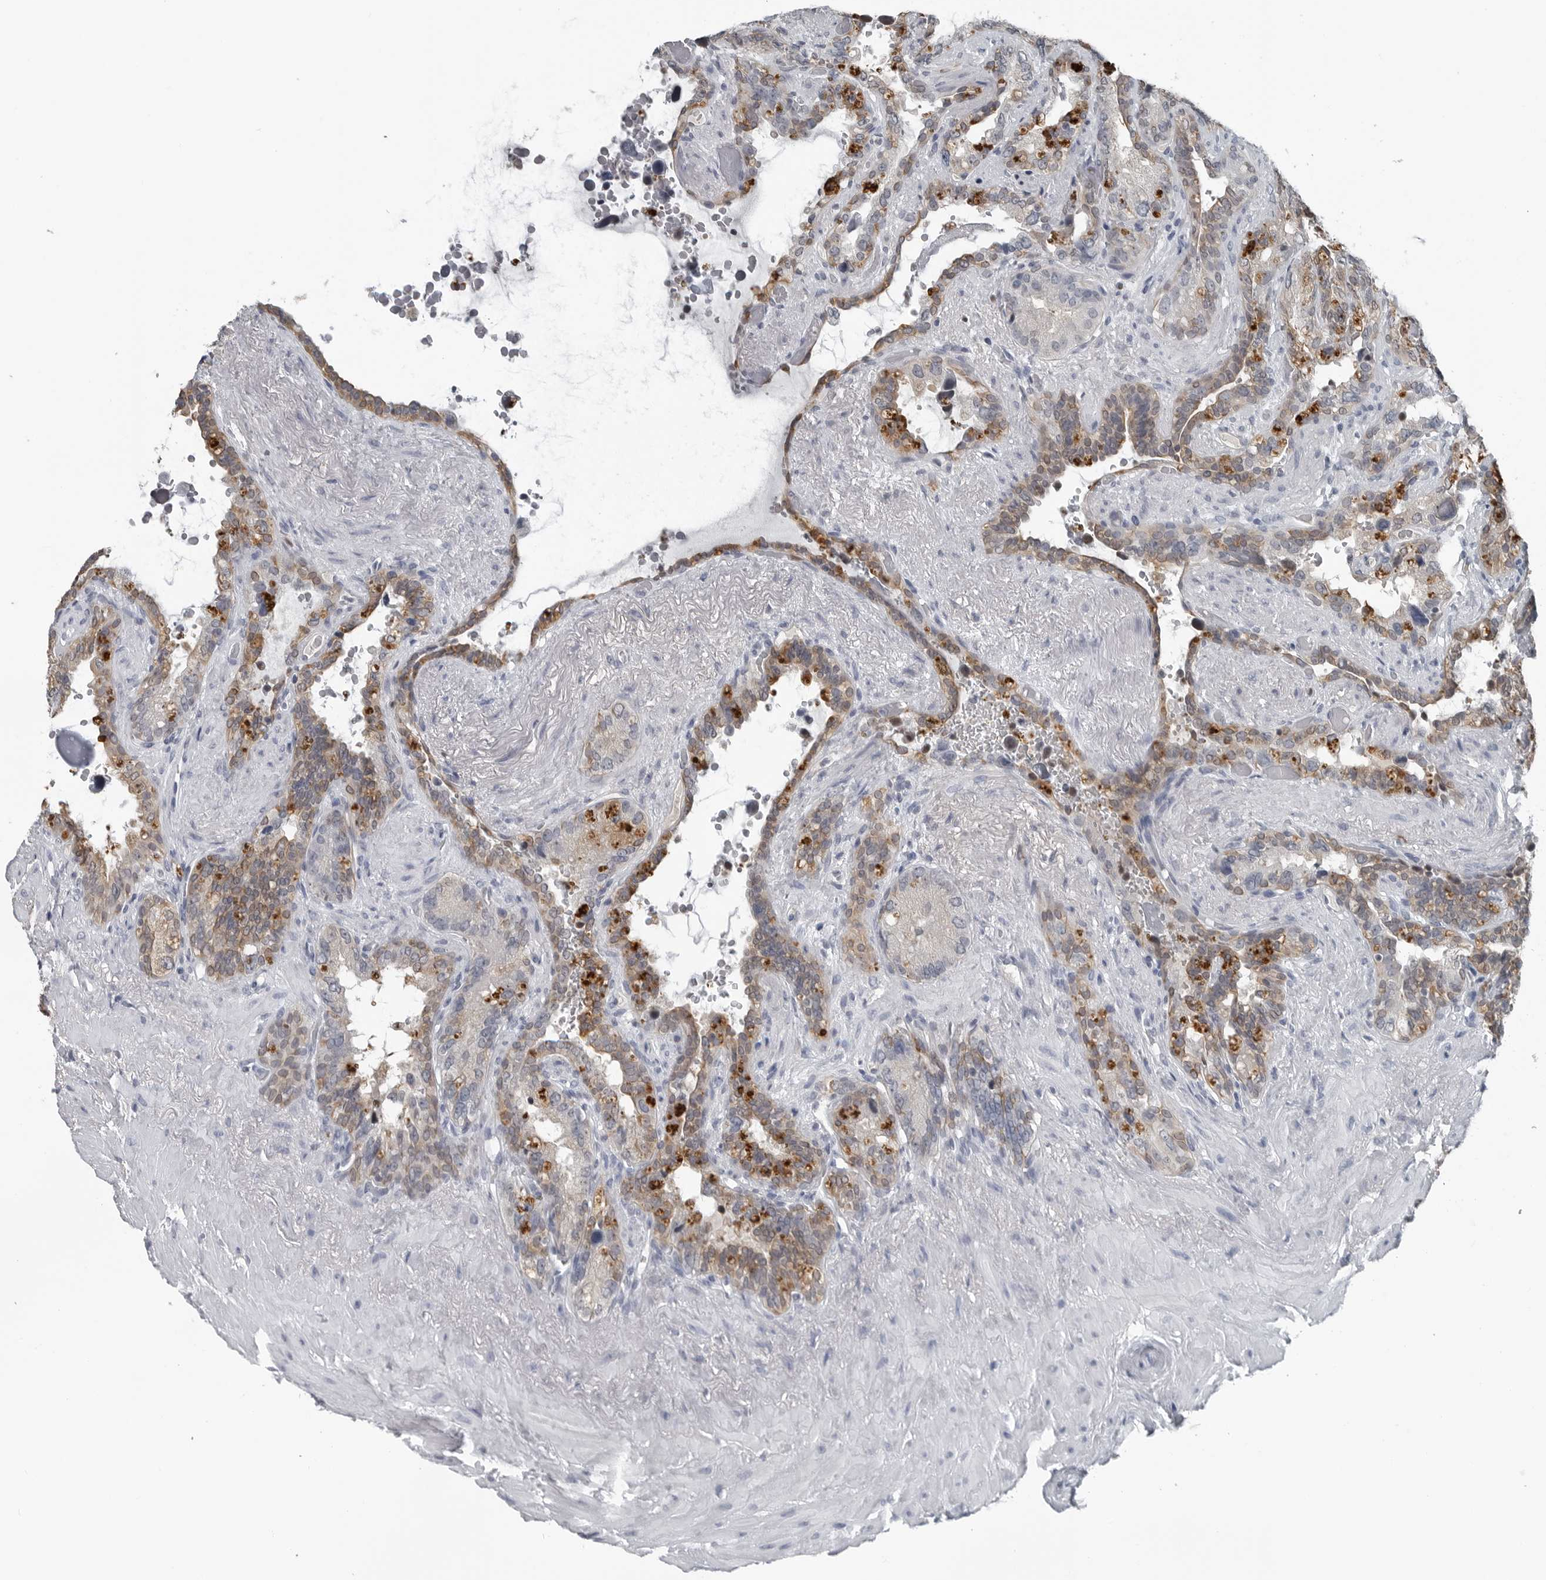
{"staining": {"intensity": "moderate", "quantity": "25%-75%", "location": "cytoplasmic/membranous"}, "tissue": "seminal vesicle", "cell_type": "Glandular cells", "image_type": "normal", "snomed": [{"axis": "morphology", "description": "Normal tissue, NOS"}, {"axis": "topography", "description": "Seminal veicle"}], "caption": "Glandular cells exhibit medium levels of moderate cytoplasmic/membranous expression in approximately 25%-75% of cells in unremarkable seminal vesicle.", "gene": "SPINK1", "patient": {"sex": "male", "age": 80}}